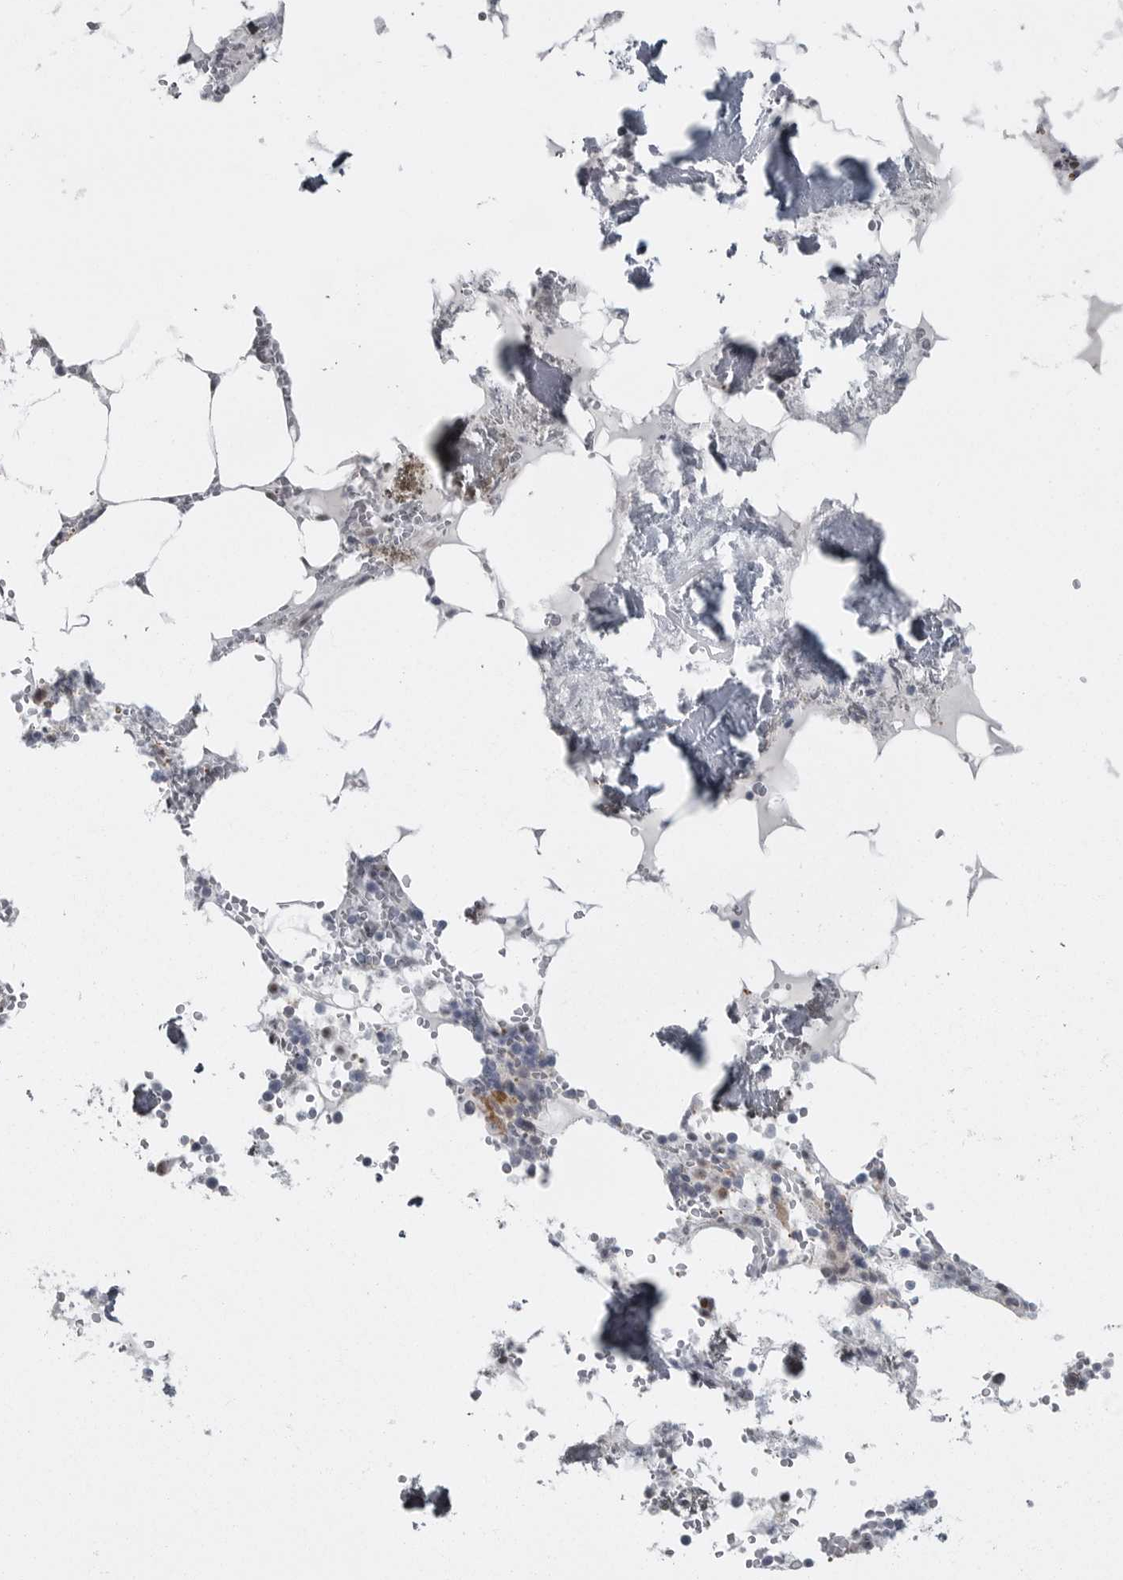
{"staining": {"intensity": "weak", "quantity": "<25%", "location": "nuclear"}, "tissue": "bone marrow", "cell_type": "Hematopoietic cells", "image_type": "normal", "snomed": [{"axis": "morphology", "description": "Normal tissue, NOS"}, {"axis": "topography", "description": "Bone marrow"}], "caption": "A high-resolution image shows immunohistochemistry (IHC) staining of benign bone marrow, which demonstrates no significant staining in hematopoietic cells. Brightfield microscopy of immunohistochemistry (IHC) stained with DAB (3,3'-diaminobenzidine) (brown) and hematoxylin (blue), captured at high magnification.", "gene": "HMGN3", "patient": {"sex": "male", "age": 70}}